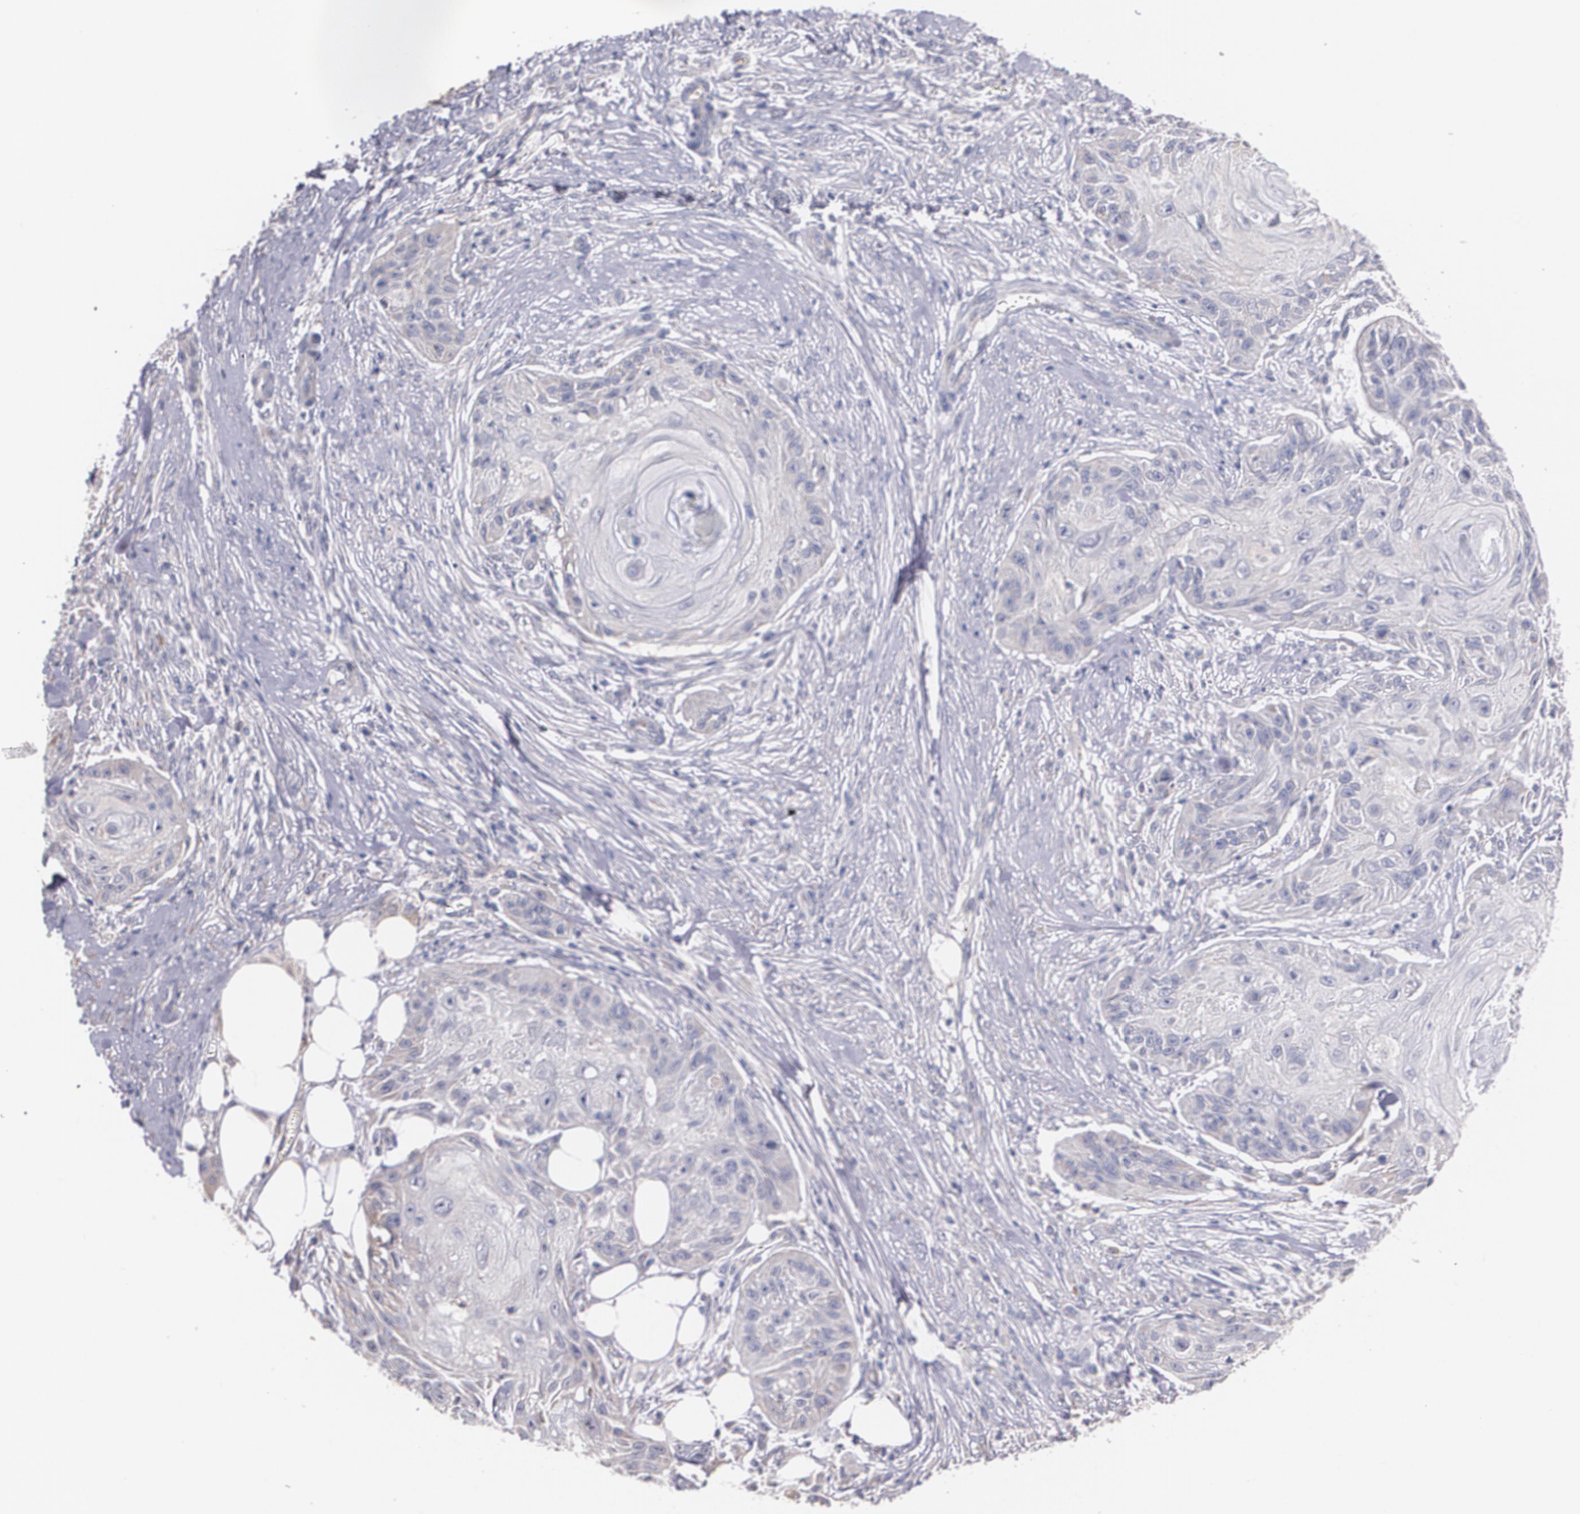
{"staining": {"intensity": "weak", "quantity": "25%-75%", "location": "cytoplasmic/membranous"}, "tissue": "skin cancer", "cell_type": "Tumor cells", "image_type": "cancer", "snomed": [{"axis": "morphology", "description": "Squamous cell carcinoma, NOS"}, {"axis": "topography", "description": "Skin"}], "caption": "Skin cancer tissue demonstrates weak cytoplasmic/membranous expression in about 25%-75% of tumor cells", "gene": "AMBP", "patient": {"sex": "female", "age": 88}}